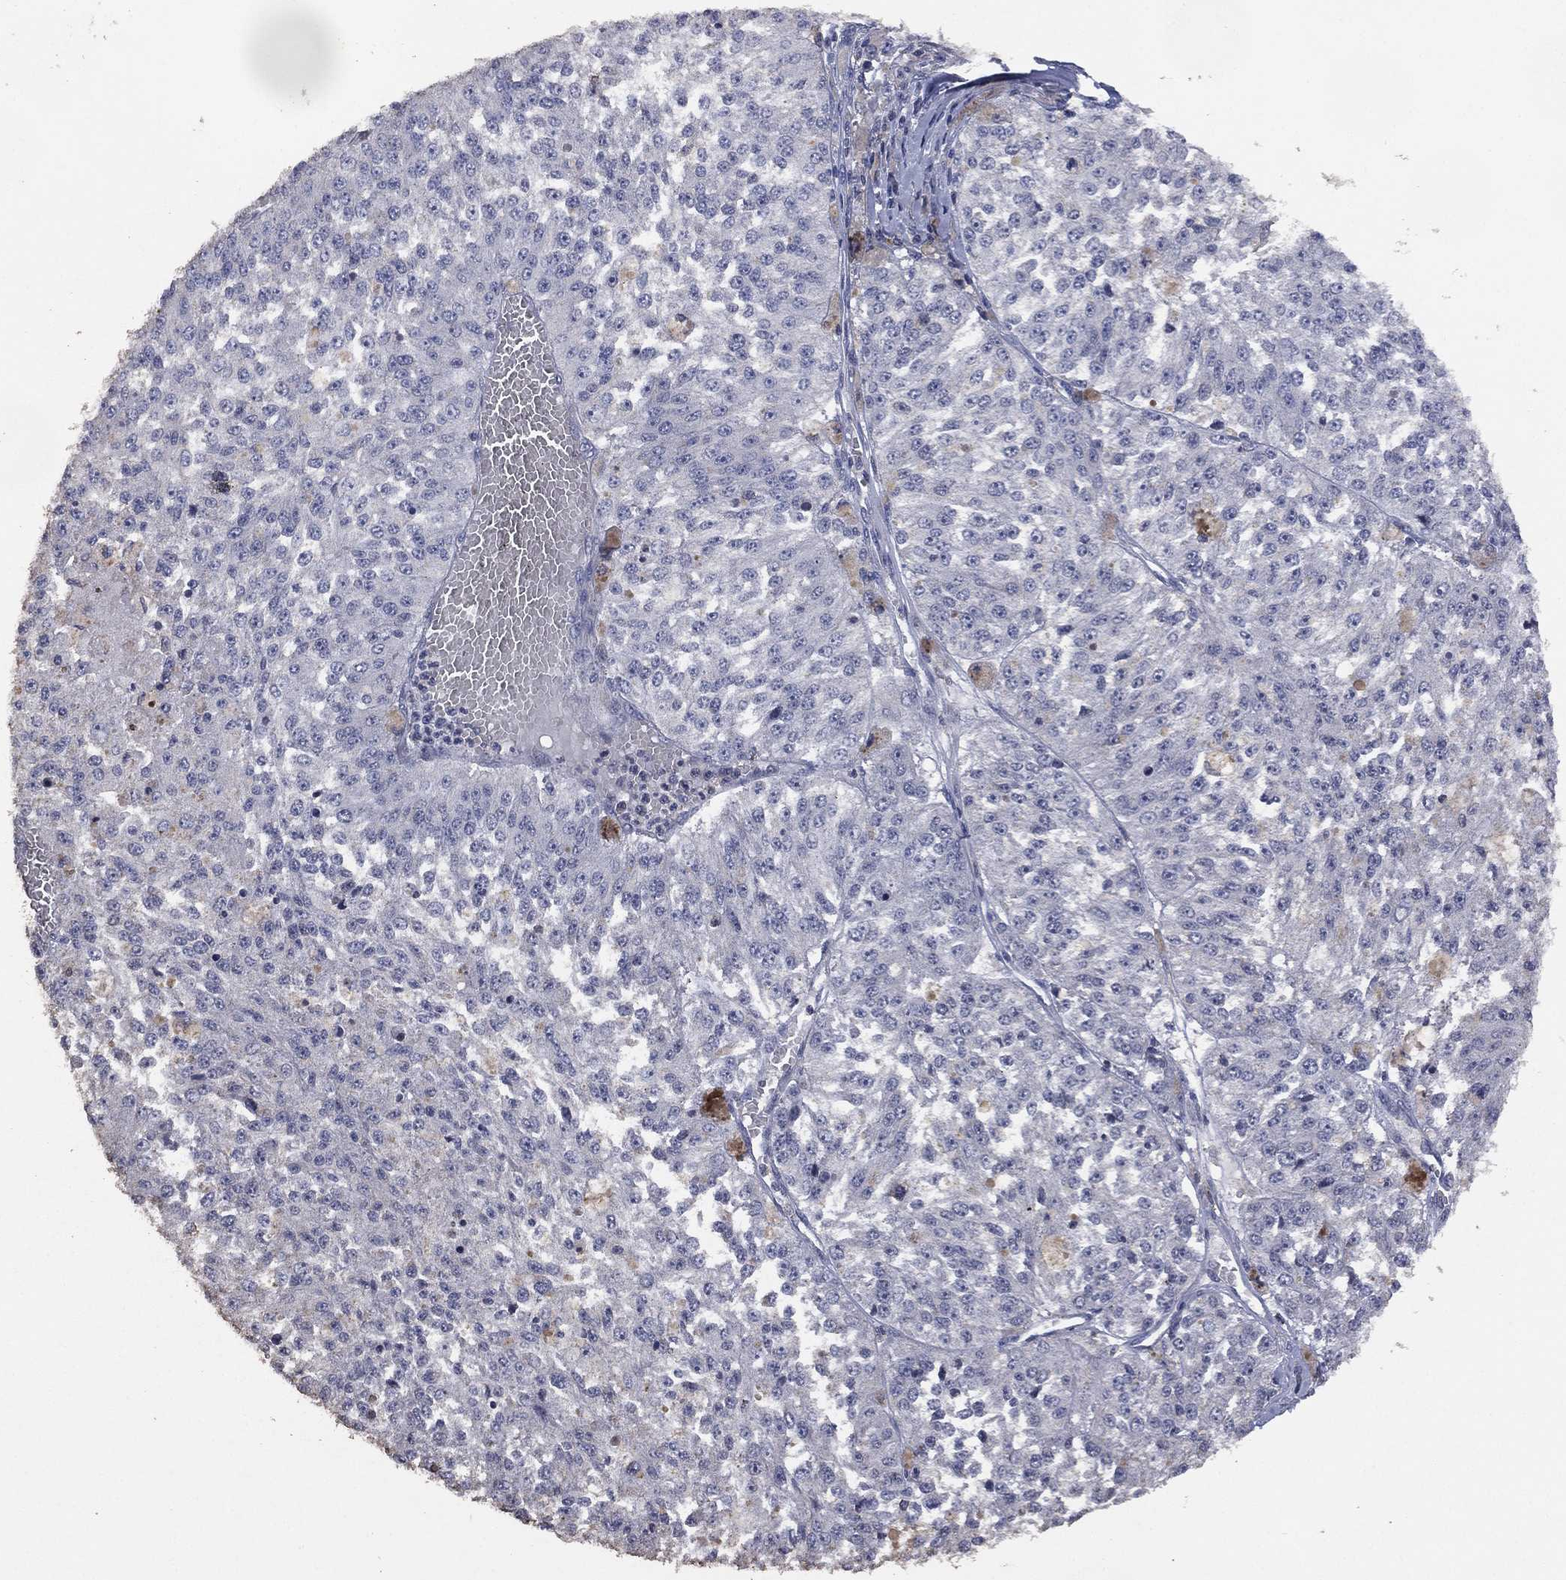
{"staining": {"intensity": "negative", "quantity": "none", "location": "none"}, "tissue": "melanoma", "cell_type": "Tumor cells", "image_type": "cancer", "snomed": [{"axis": "morphology", "description": "Malignant melanoma, Metastatic site"}, {"axis": "topography", "description": "Lymph node"}], "caption": "This is a photomicrograph of immunohistochemistry (IHC) staining of melanoma, which shows no expression in tumor cells.", "gene": "ADPRHL1", "patient": {"sex": "female", "age": 64}}